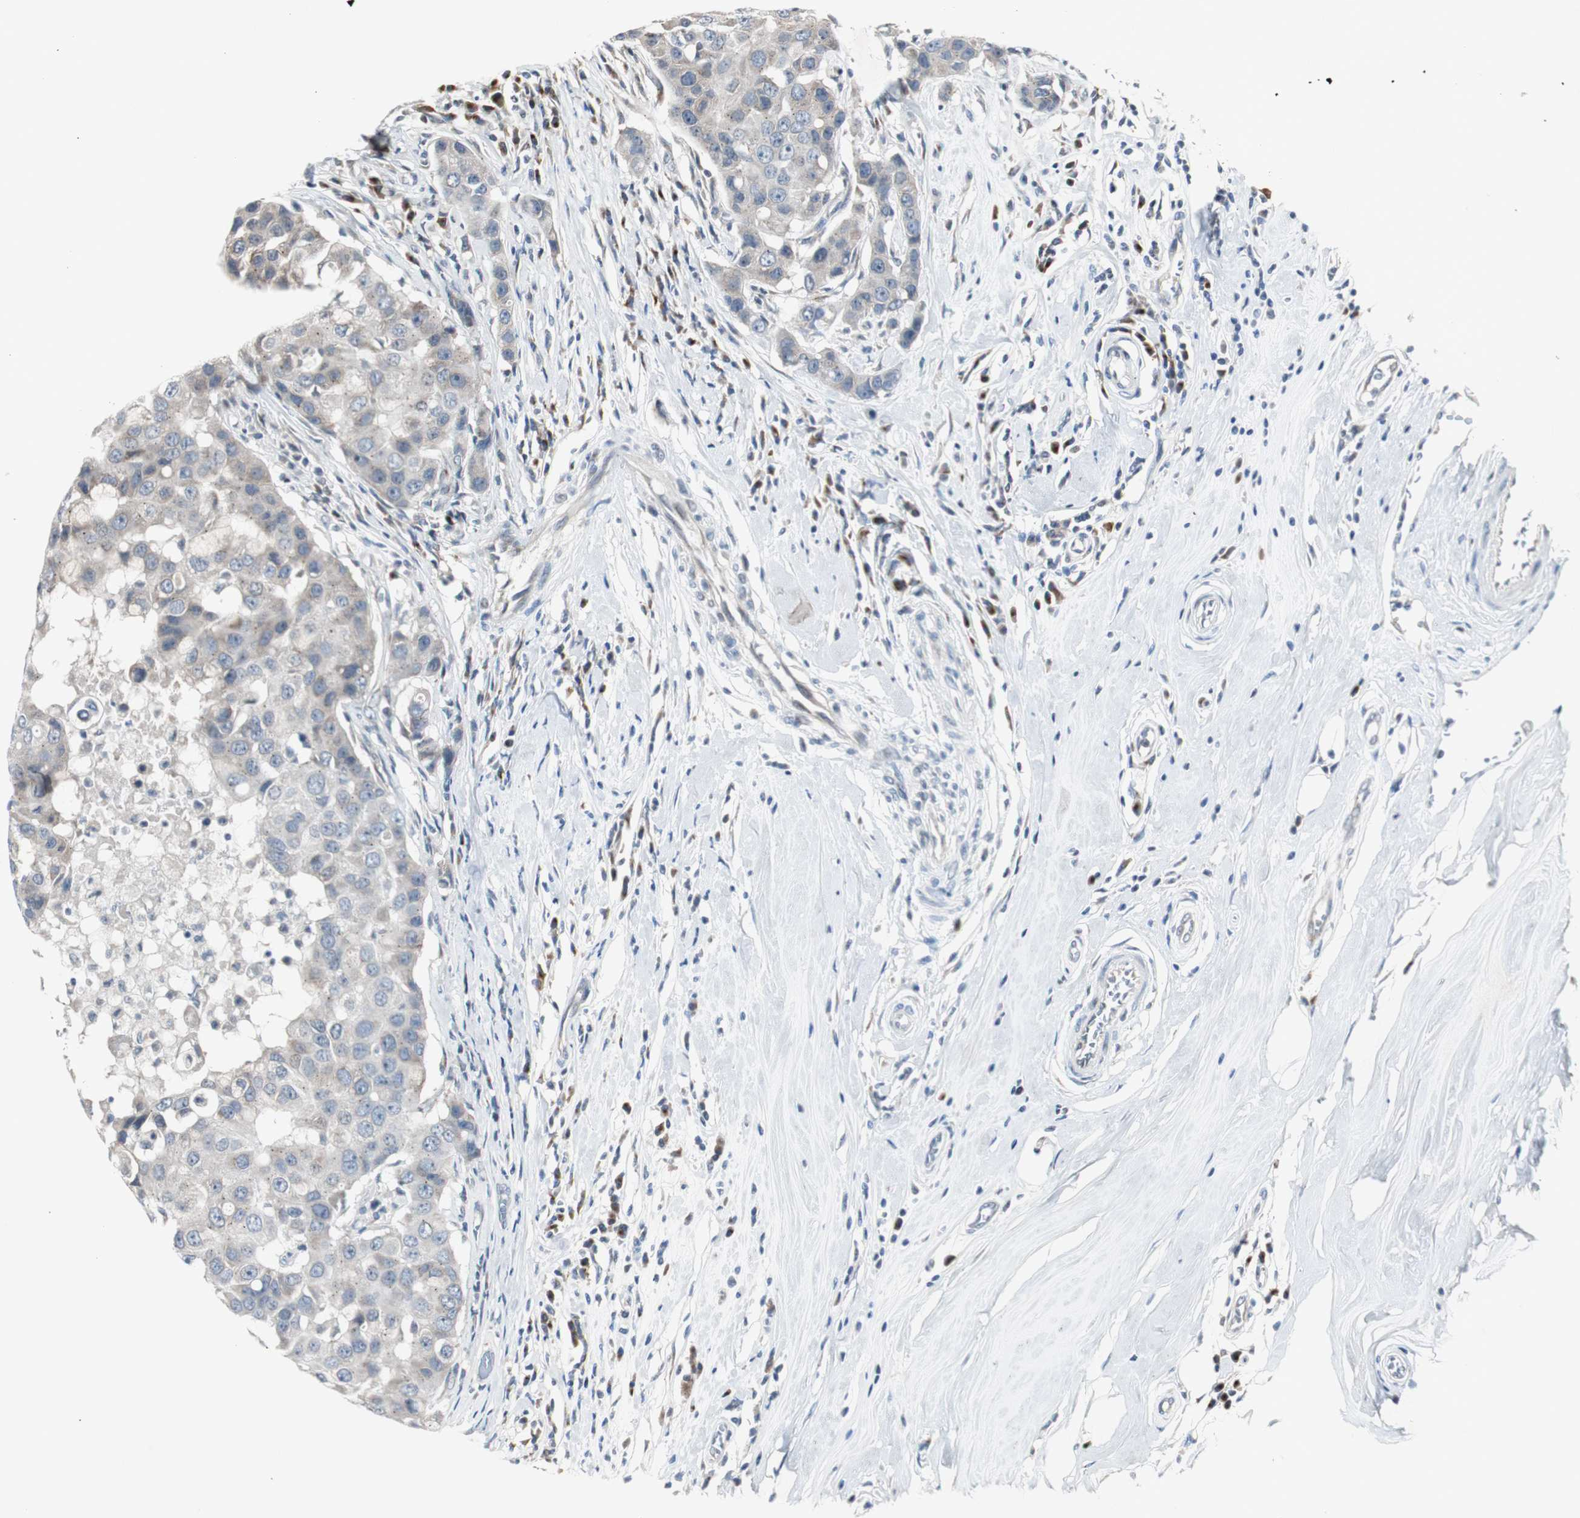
{"staining": {"intensity": "negative", "quantity": "none", "location": "none"}, "tissue": "breast cancer", "cell_type": "Tumor cells", "image_type": "cancer", "snomed": [{"axis": "morphology", "description": "Duct carcinoma"}, {"axis": "topography", "description": "Breast"}], "caption": "Breast cancer (infiltrating ductal carcinoma) was stained to show a protein in brown. There is no significant expression in tumor cells.", "gene": "SOX30", "patient": {"sex": "female", "age": 27}}